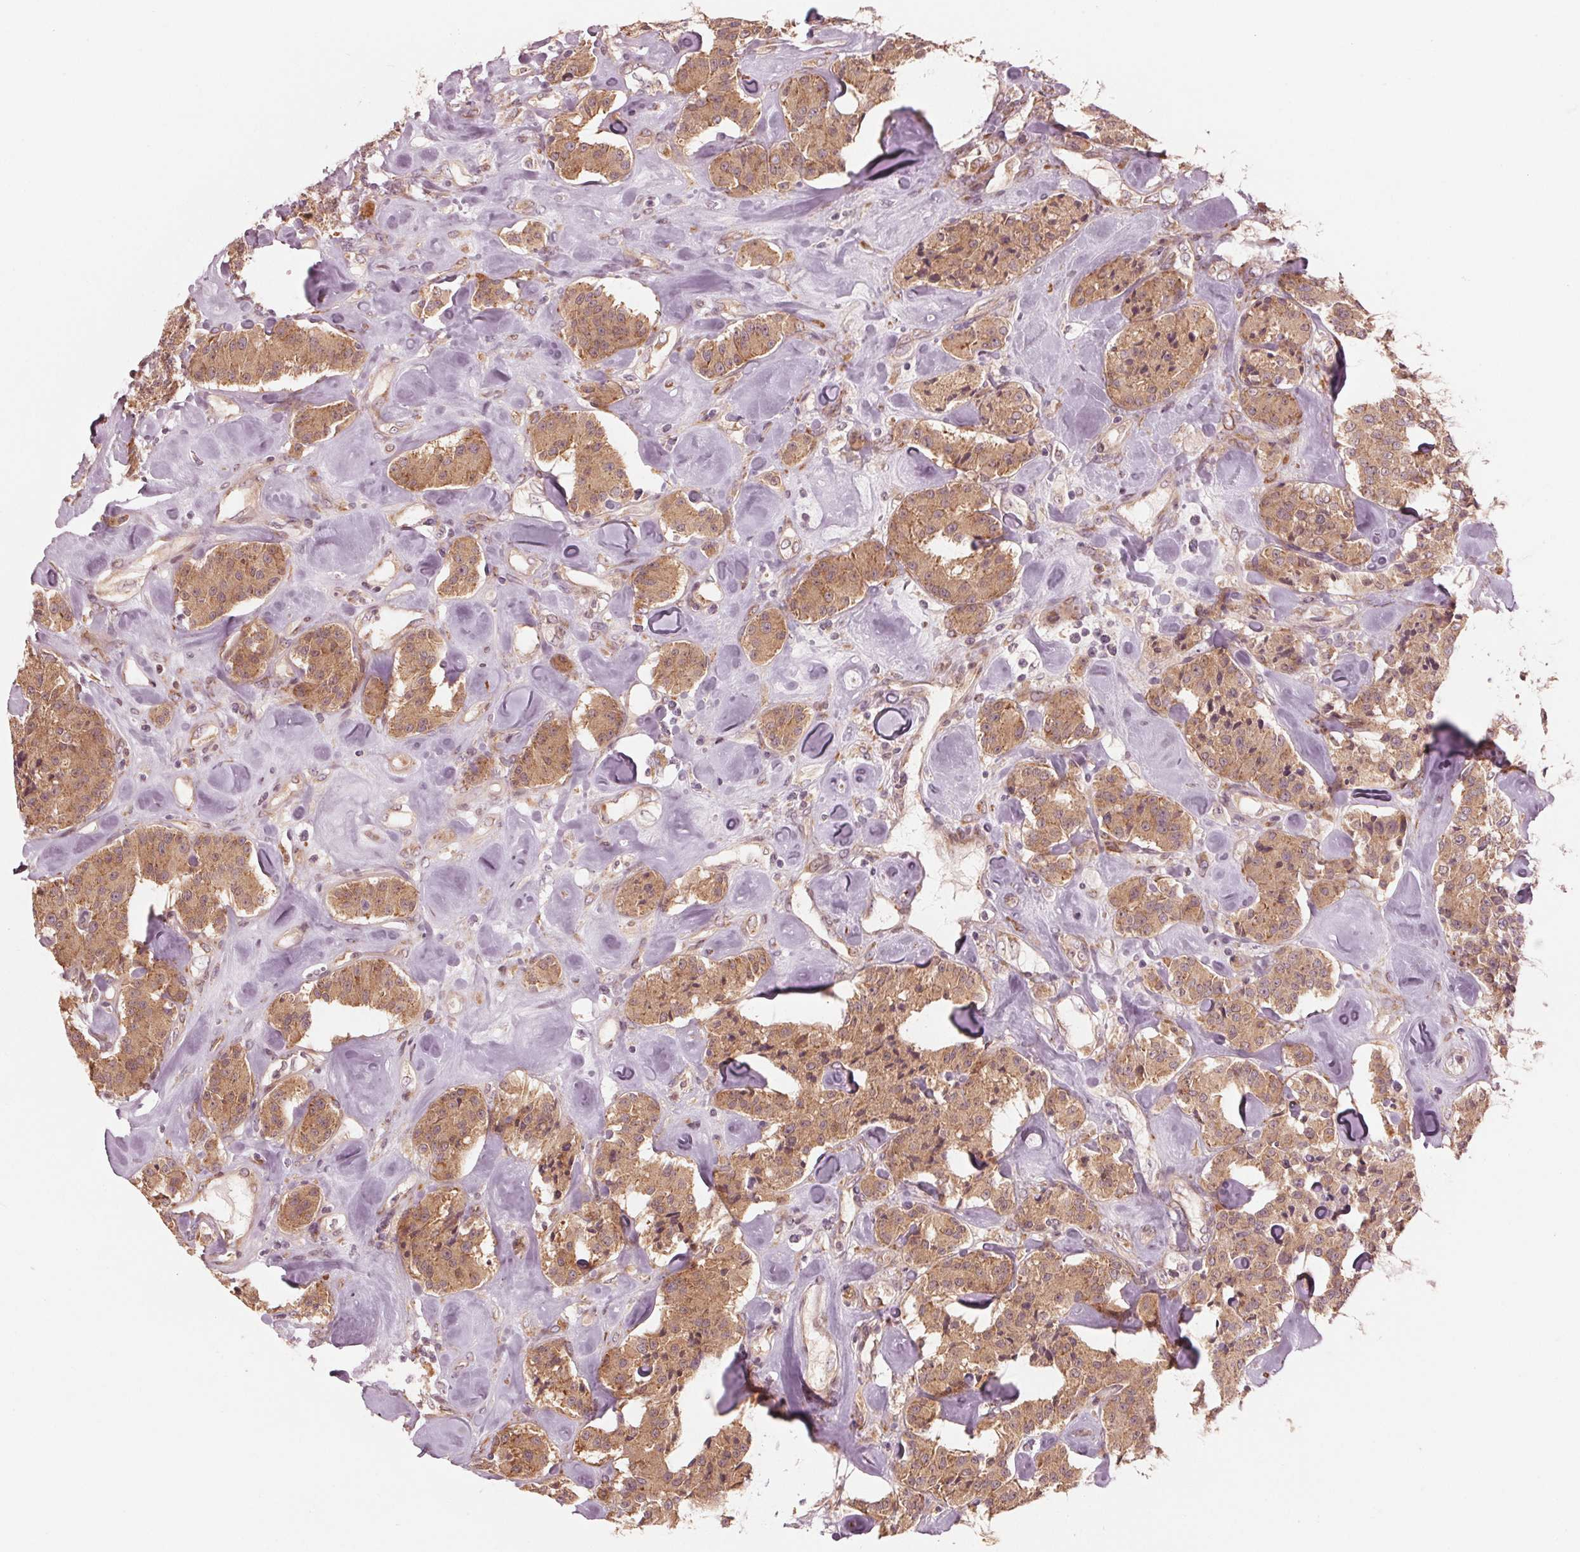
{"staining": {"intensity": "moderate", "quantity": ">75%", "location": "cytoplasmic/membranous"}, "tissue": "carcinoid", "cell_type": "Tumor cells", "image_type": "cancer", "snomed": [{"axis": "morphology", "description": "Carcinoid, malignant, NOS"}, {"axis": "topography", "description": "Pancreas"}], "caption": "Protein staining of carcinoid tissue exhibits moderate cytoplasmic/membranous positivity in approximately >75% of tumor cells.", "gene": "CMIP", "patient": {"sex": "male", "age": 41}}